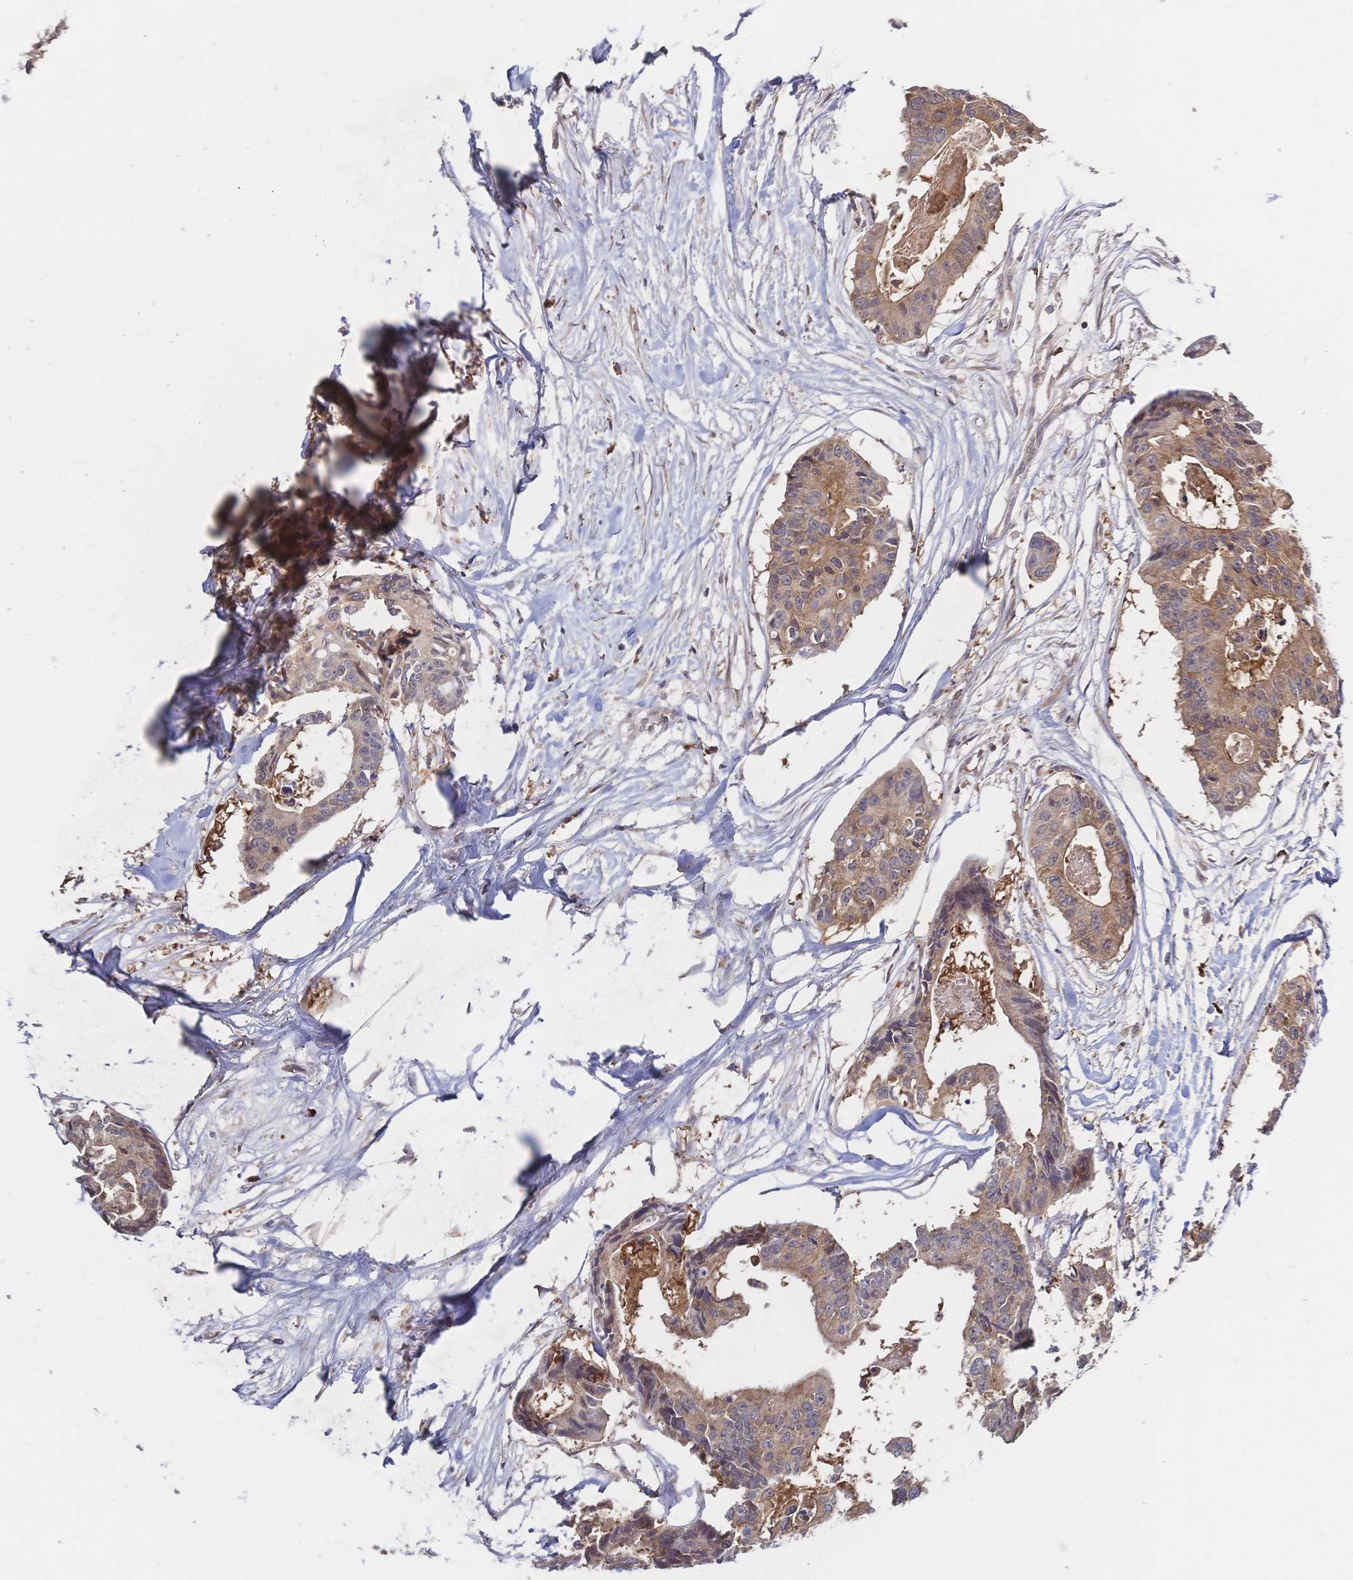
{"staining": {"intensity": "weak", "quantity": ">75%", "location": "cytoplasmic/membranous"}, "tissue": "colorectal cancer", "cell_type": "Tumor cells", "image_type": "cancer", "snomed": [{"axis": "morphology", "description": "Adenocarcinoma, NOS"}, {"axis": "topography", "description": "Rectum"}], "caption": "Tumor cells display weak cytoplasmic/membranous staining in about >75% of cells in colorectal cancer. (DAB (3,3'-diaminobenzidine) IHC, brown staining for protein, blue staining for nuclei).", "gene": "LMO4", "patient": {"sex": "male", "age": 57}}